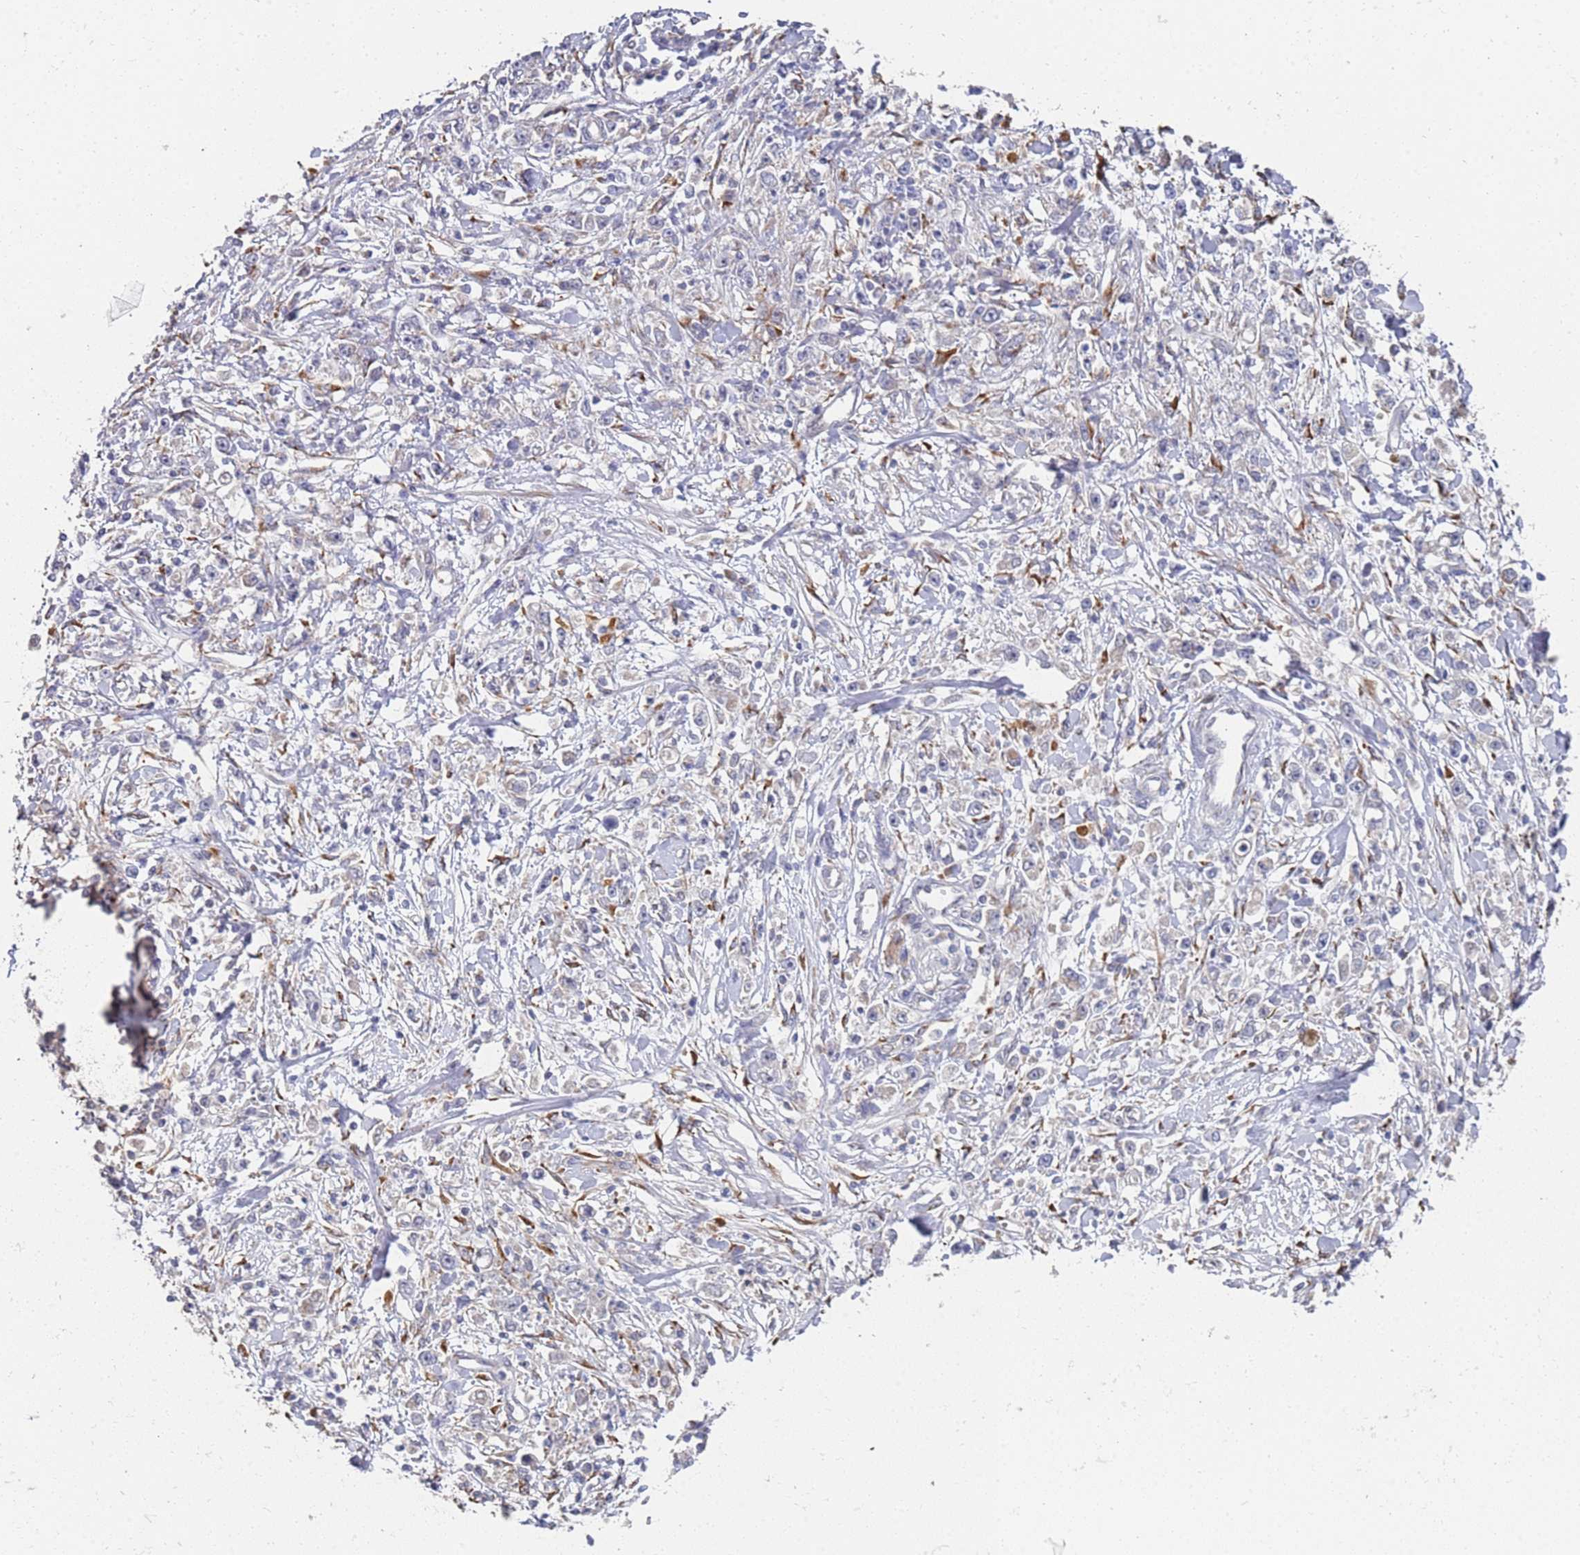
{"staining": {"intensity": "negative", "quantity": "none", "location": "none"}, "tissue": "stomach cancer", "cell_type": "Tumor cells", "image_type": "cancer", "snomed": [{"axis": "morphology", "description": "Adenocarcinoma, NOS"}, {"axis": "topography", "description": "Stomach"}], "caption": "Micrograph shows no significant protein staining in tumor cells of adenocarcinoma (stomach). (DAB immunohistochemistry (IHC), high magnification).", "gene": "VRK2", "patient": {"sex": "female", "age": 59}}